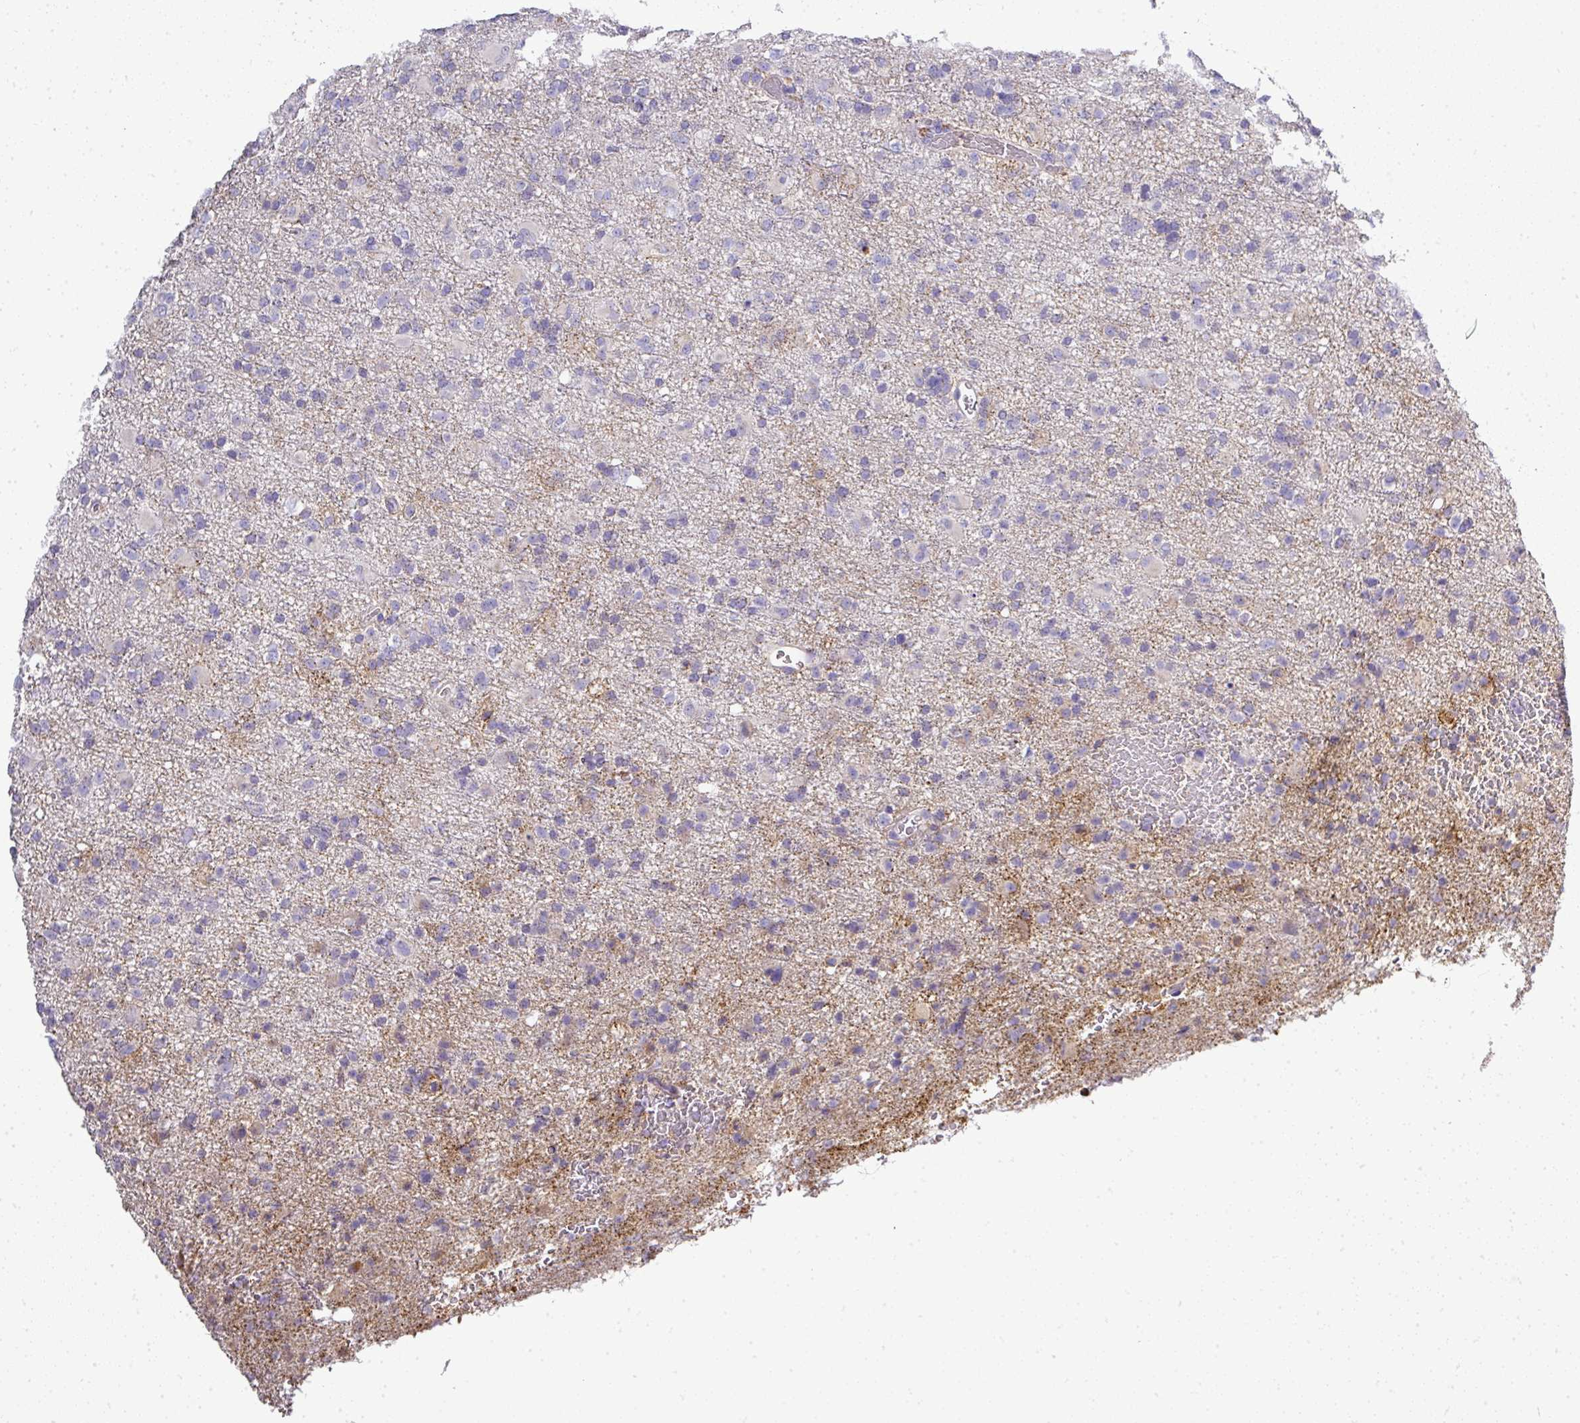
{"staining": {"intensity": "negative", "quantity": "none", "location": "none"}, "tissue": "glioma", "cell_type": "Tumor cells", "image_type": "cancer", "snomed": [{"axis": "morphology", "description": "Glioma, malignant, Low grade"}, {"axis": "topography", "description": "Brain"}], "caption": "This is an IHC micrograph of malignant glioma (low-grade). There is no expression in tumor cells.", "gene": "CAB39L", "patient": {"sex": "male", "age": 65}}